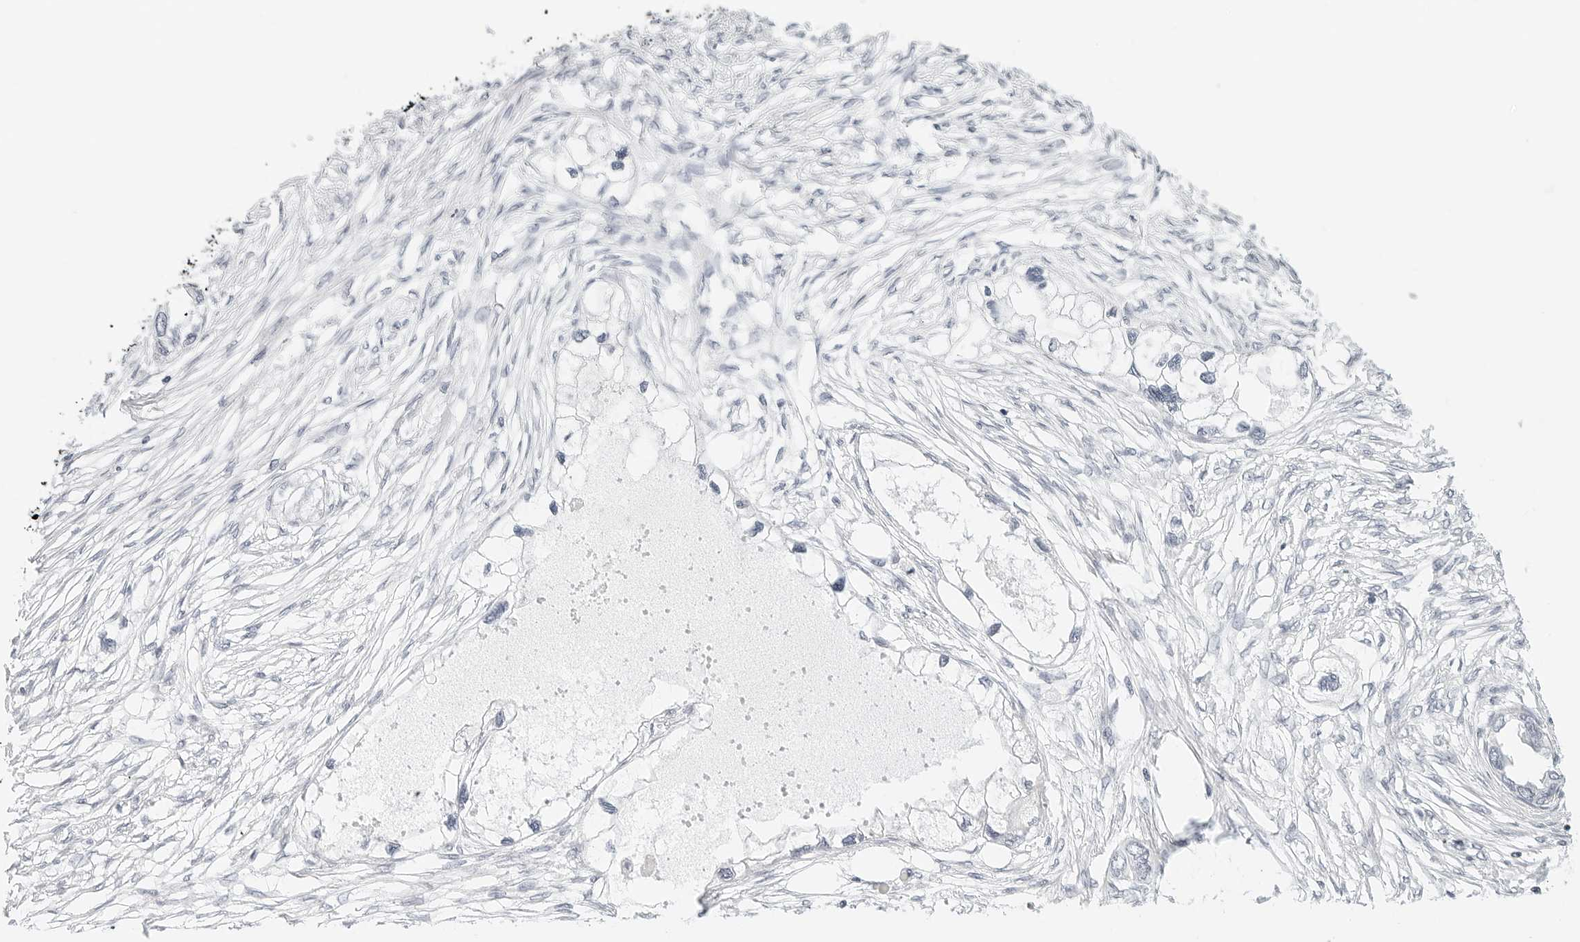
{"staining": {"intensity": "negative", "quantity": "none", "location": "none"}, "tissue": "endometrial cancer", "cell_type": "Tumor cells", "image_type": "cancer", "snomed": [{"axis": "morphology", "description": "Adenocarcinoma, NOS"}, {"axis": "morphology", "description": "Adenocarcinoma, metastatic, NOS"}, {"axis": "topography", "description": "Adipose tissue"}, {"axis": "topography", "description": "Endometrium"}], "caption": "Immunohistochemistry histopathology image of neoplastic tissue: human metastatic adenocarcinoma (endometrial) stained with DAB demonstrates no significant protein positivity in tumor cells.", "gene": "PARP10", "patient": {"sex": "female", "age": 67}}